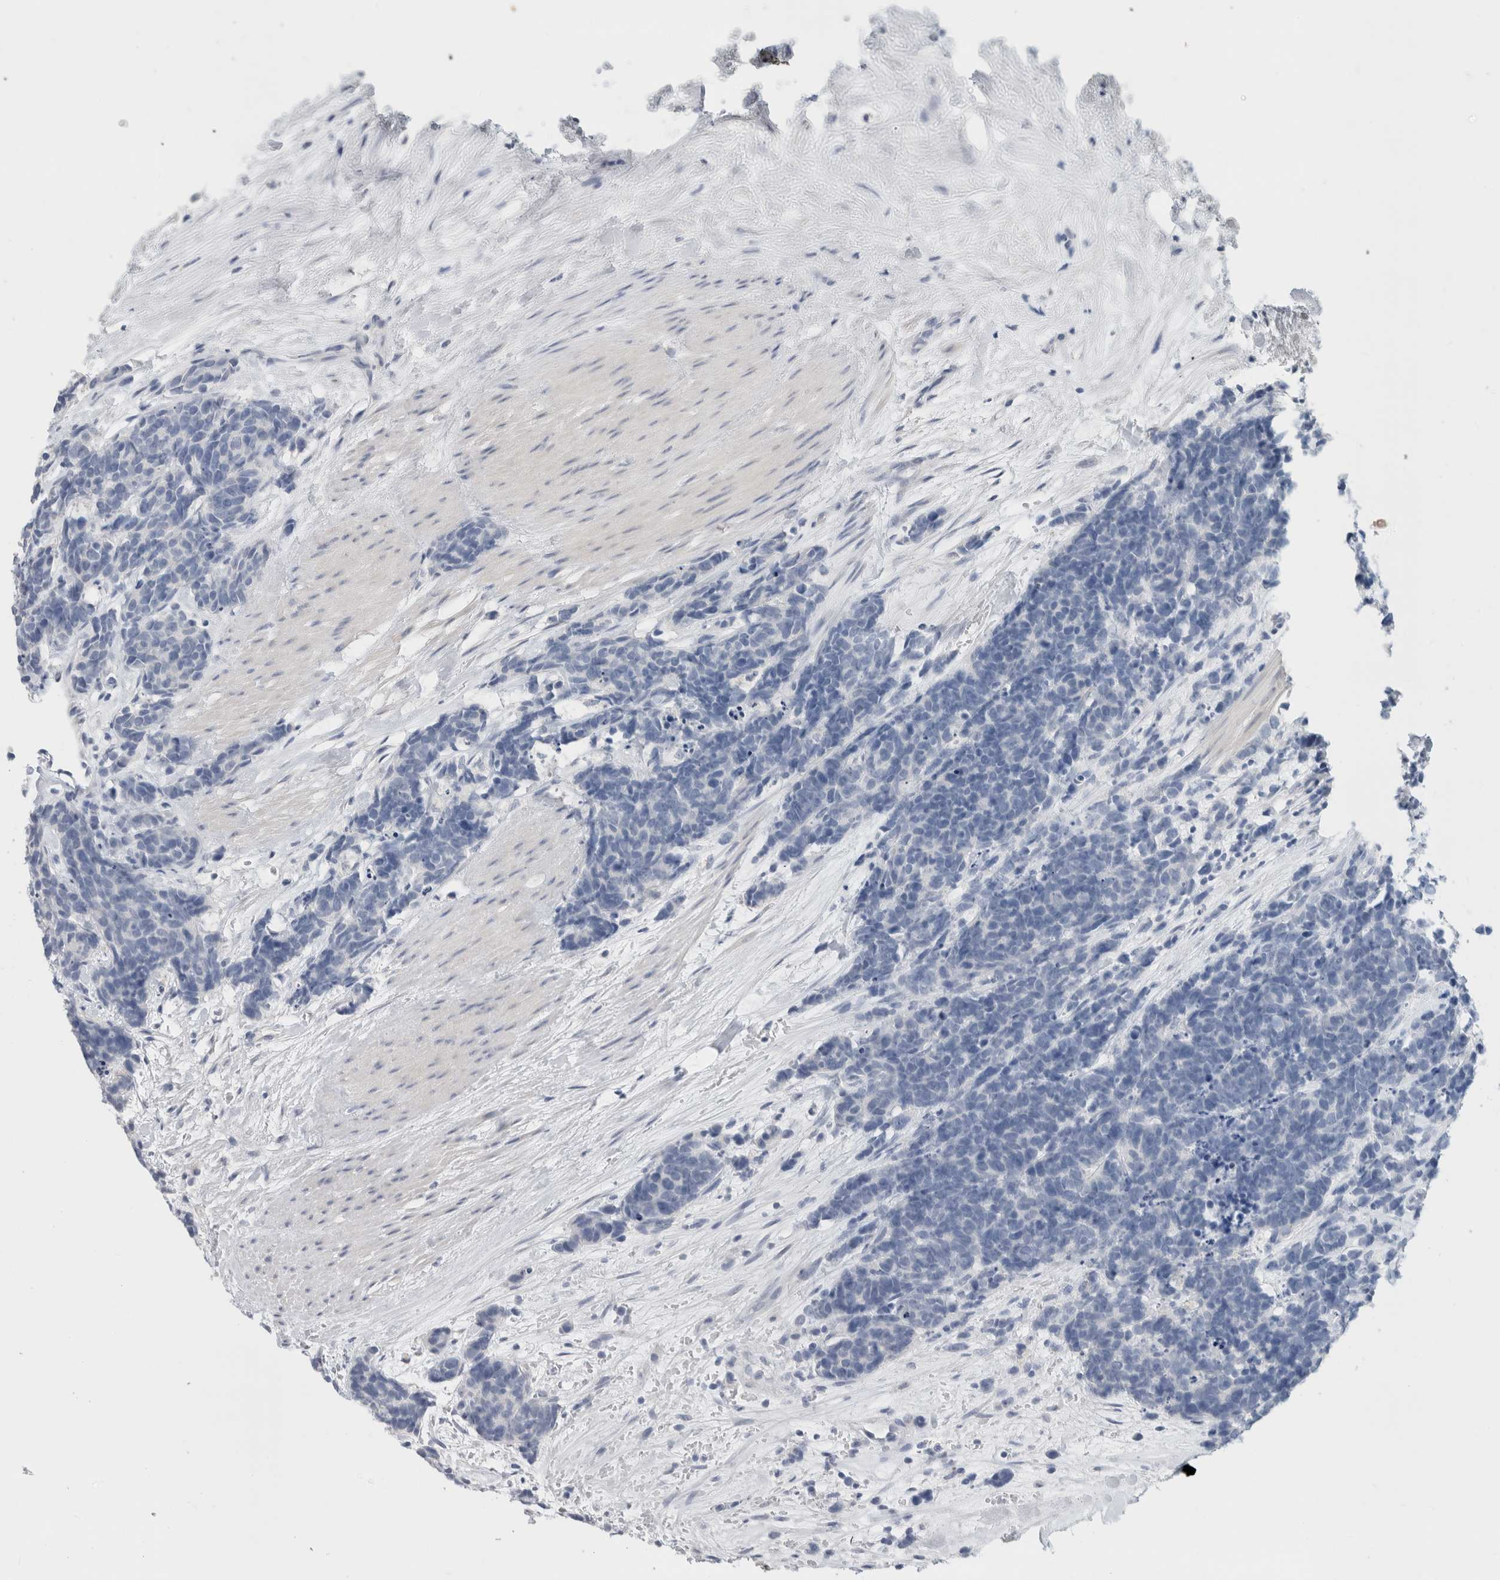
{"staining": {"intensity": "negative", "quantity": "none", "location": "none"}, "tissue": "carcinoid", "cell_type": "Tumor cells", "image_type": "cancer", "snomed": [{"axis": "morphology", "description": "Carcinoma, NOS"}, {"axis": "morphology", "description": "Carcinoid, malignant, NOS"}, {"axis": "topography", "description": "Urinary bladder"}], "caption": "Human malignant carcinoid stained for a protein using immunohistochemistry demonstrates no staining in tumor cells.", "gene": "BCAN", "patient": {"sex": "male", "age": 57}}